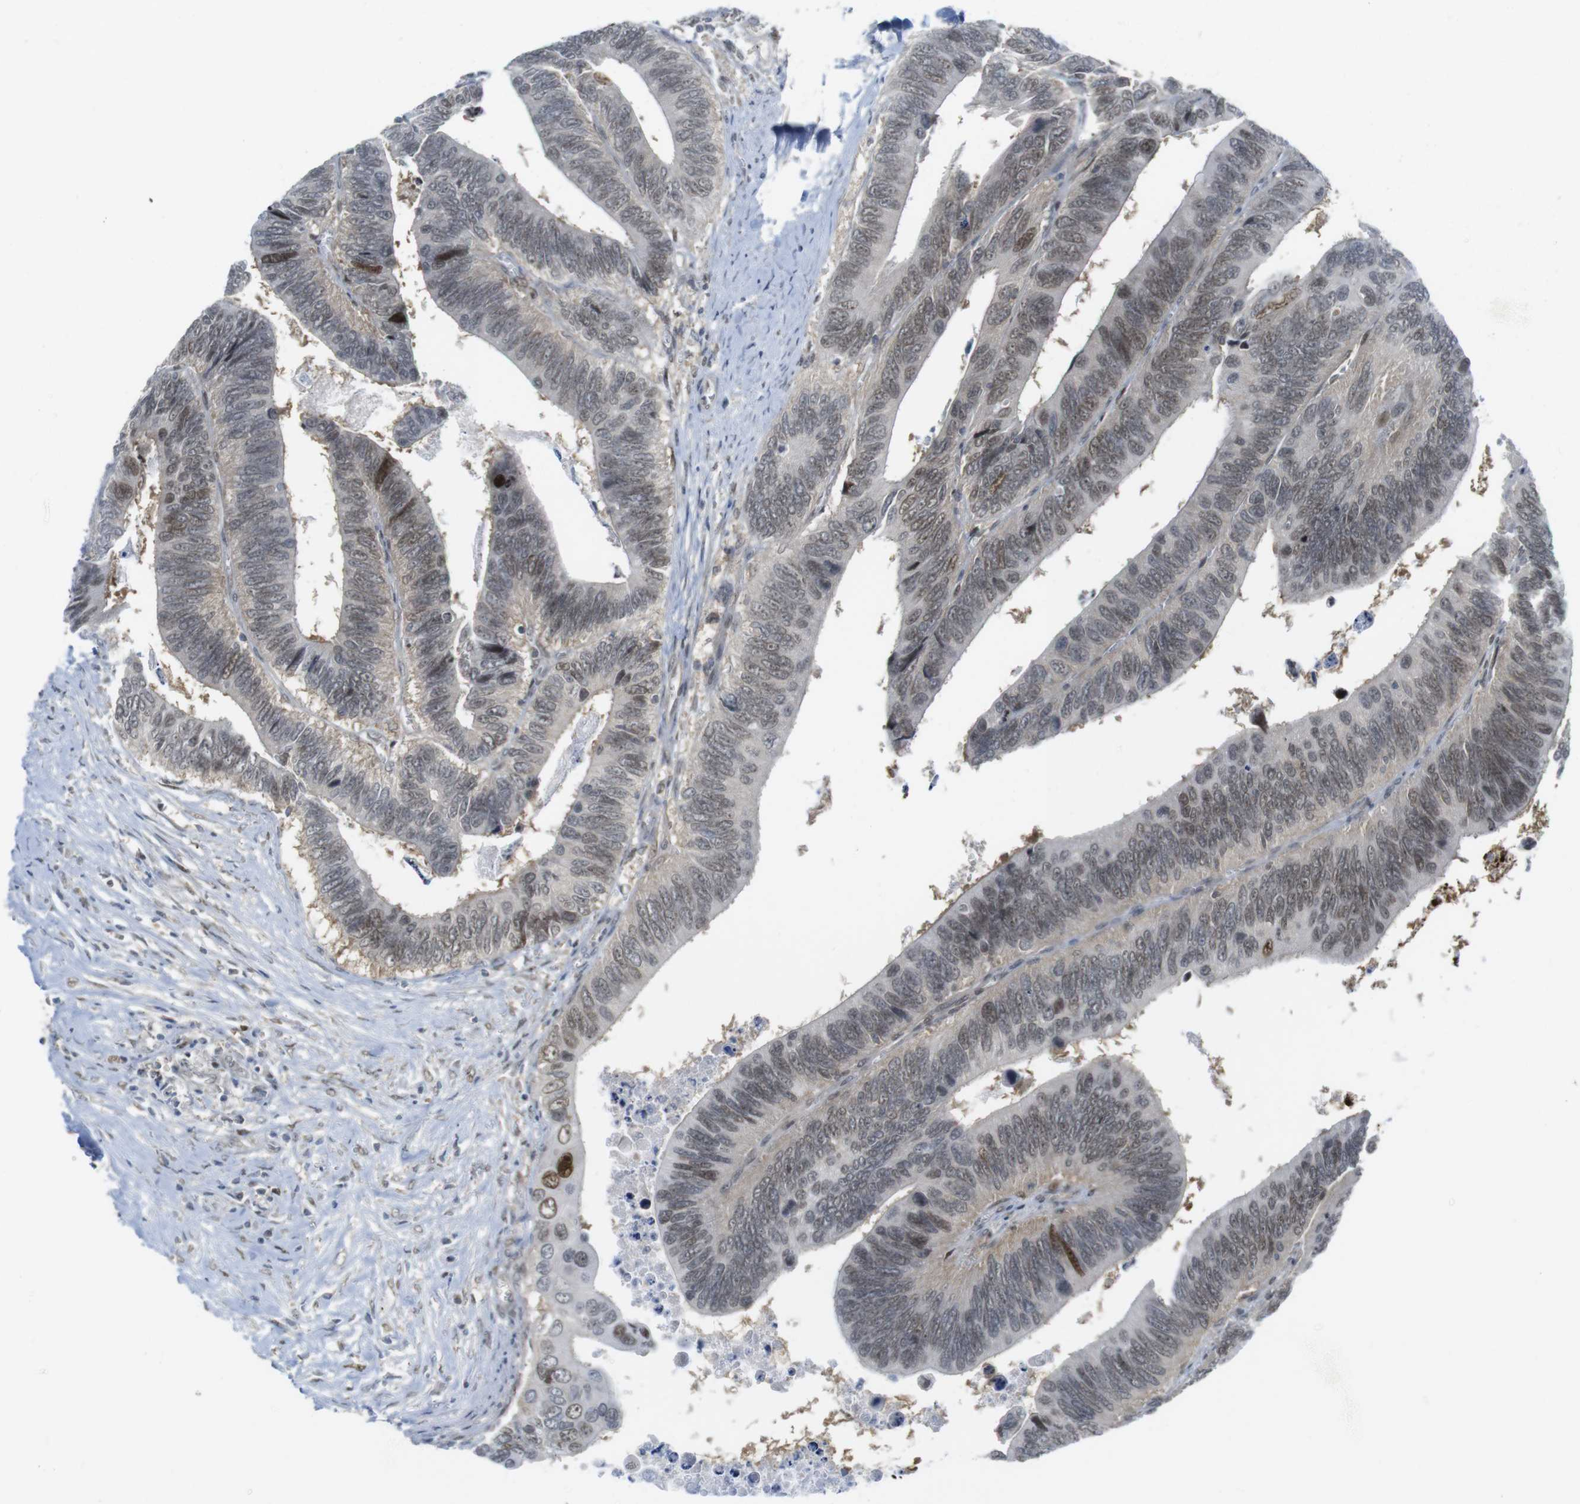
{"staining": {"intensity": "weak", "quantity": "25%-75%", "location": "nuclear"}, "tissue": "colorectal cancer", "cell_type": "Tumor cells", "image_type": "cancer", "snomed": [{"axis": "morphology", "description": "Adenocarcinoma, NOS"}, {"axis": "topography", "description": "Colon"}], "caption": "This is a micrograph of immunohistochemistry (IHC) staining of colorectal cancer (adenocarcinoma), which shows weak expression in the nuclear of tumor cells.", "gene": "RCC1", "patient": {"sex": "male", "age": 72}}